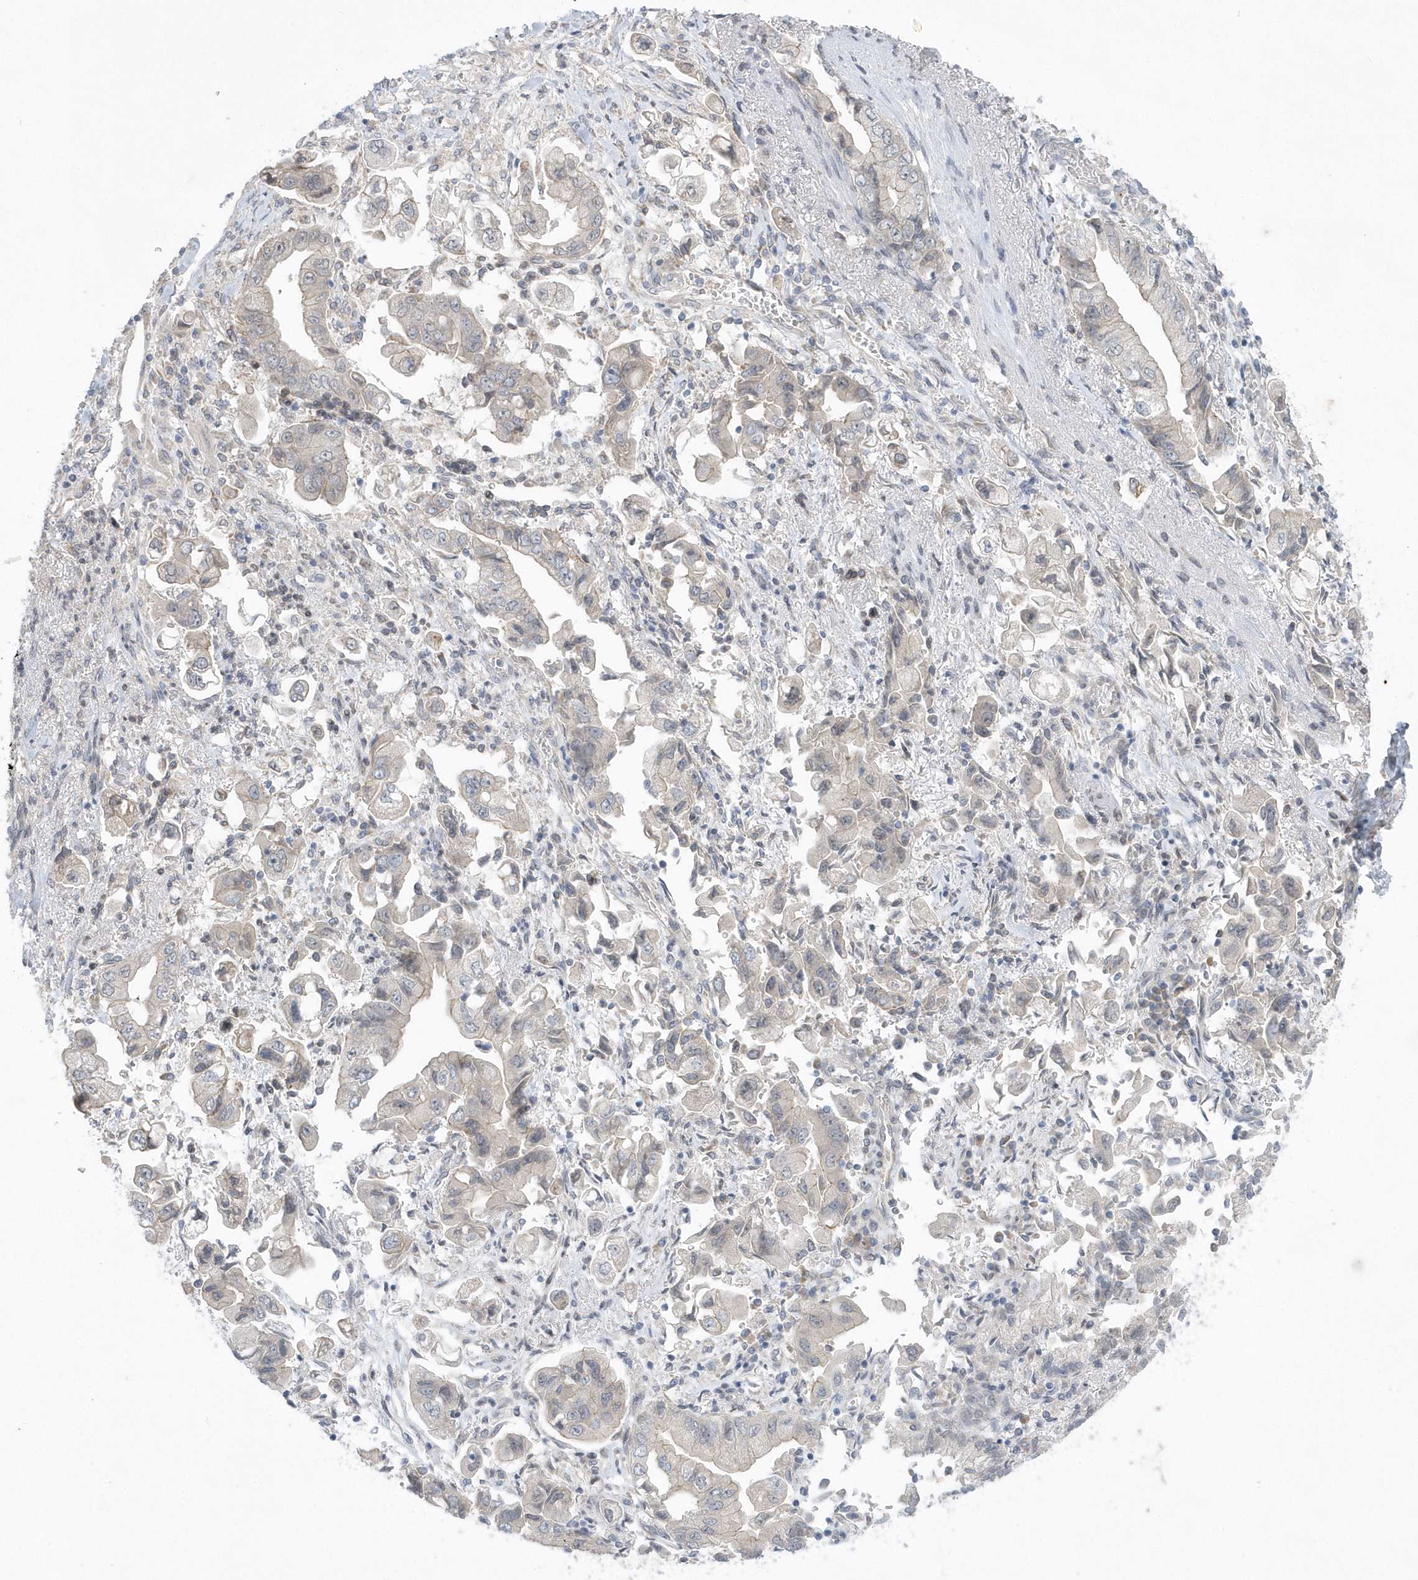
{"staining": {"intensity": "negative", "quantity": "none", "location": "none"}, "tissue": "stomach cancer", "cell_type": "Tumor cells", "image_type": "cancer", "snomed": [{"axis": "morphology", "description": "Adenocarcinoma, NOS"}, {"axis": "topography", "description": "Stomach"}], "caption": "Immunohistochemistry (IHC) photomicrograph of neoplastic tissue: adenocarcinoma (stomach) stained with DAB (3,3'-diaminobenzidine) demonstrates no significant protein positivity in tumor cells.", "gene": "ZC3H12D", "patient": {"sex": "male", "age": 62}}